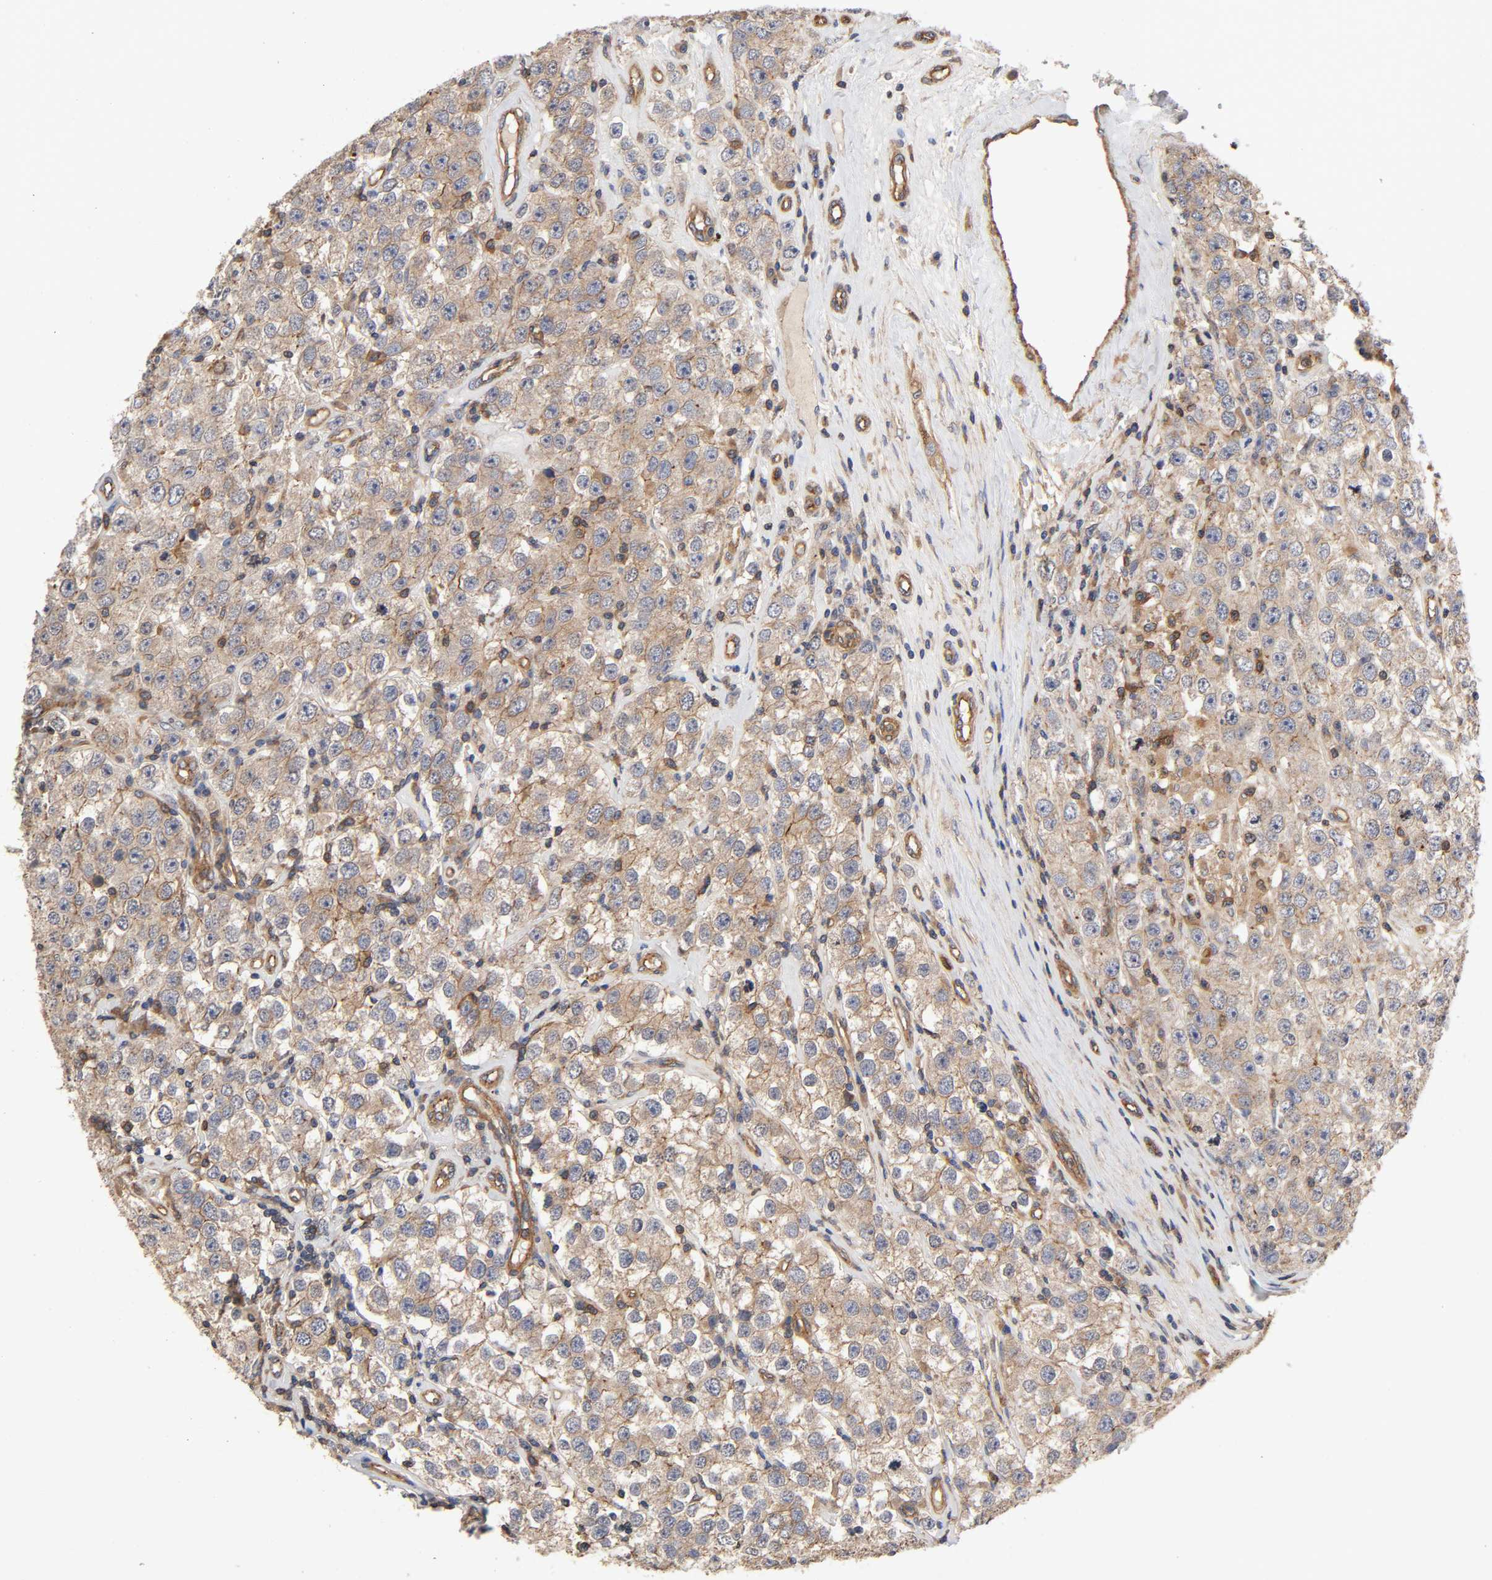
{"staining": {"intensity": "weak", "quantity": ">75%", "location": "cytoplasmic/membranous"}, "tissue": "testis cancer", "cell_type": "Tumor cells", "image_type": "cancer", "snomed": [{"axis": "morphology", "description": "Seminoma, NOS"}, {"axis": "topography", "description": "Testis"}], "caption": "Protein expression analysis of human seminoma (testis) reveals weak cytoplasmic/membranous positivity in about >75% of tumor cells.", "gene": "LAMTOR2", "patient": {"sex": "male", "age": 52}}